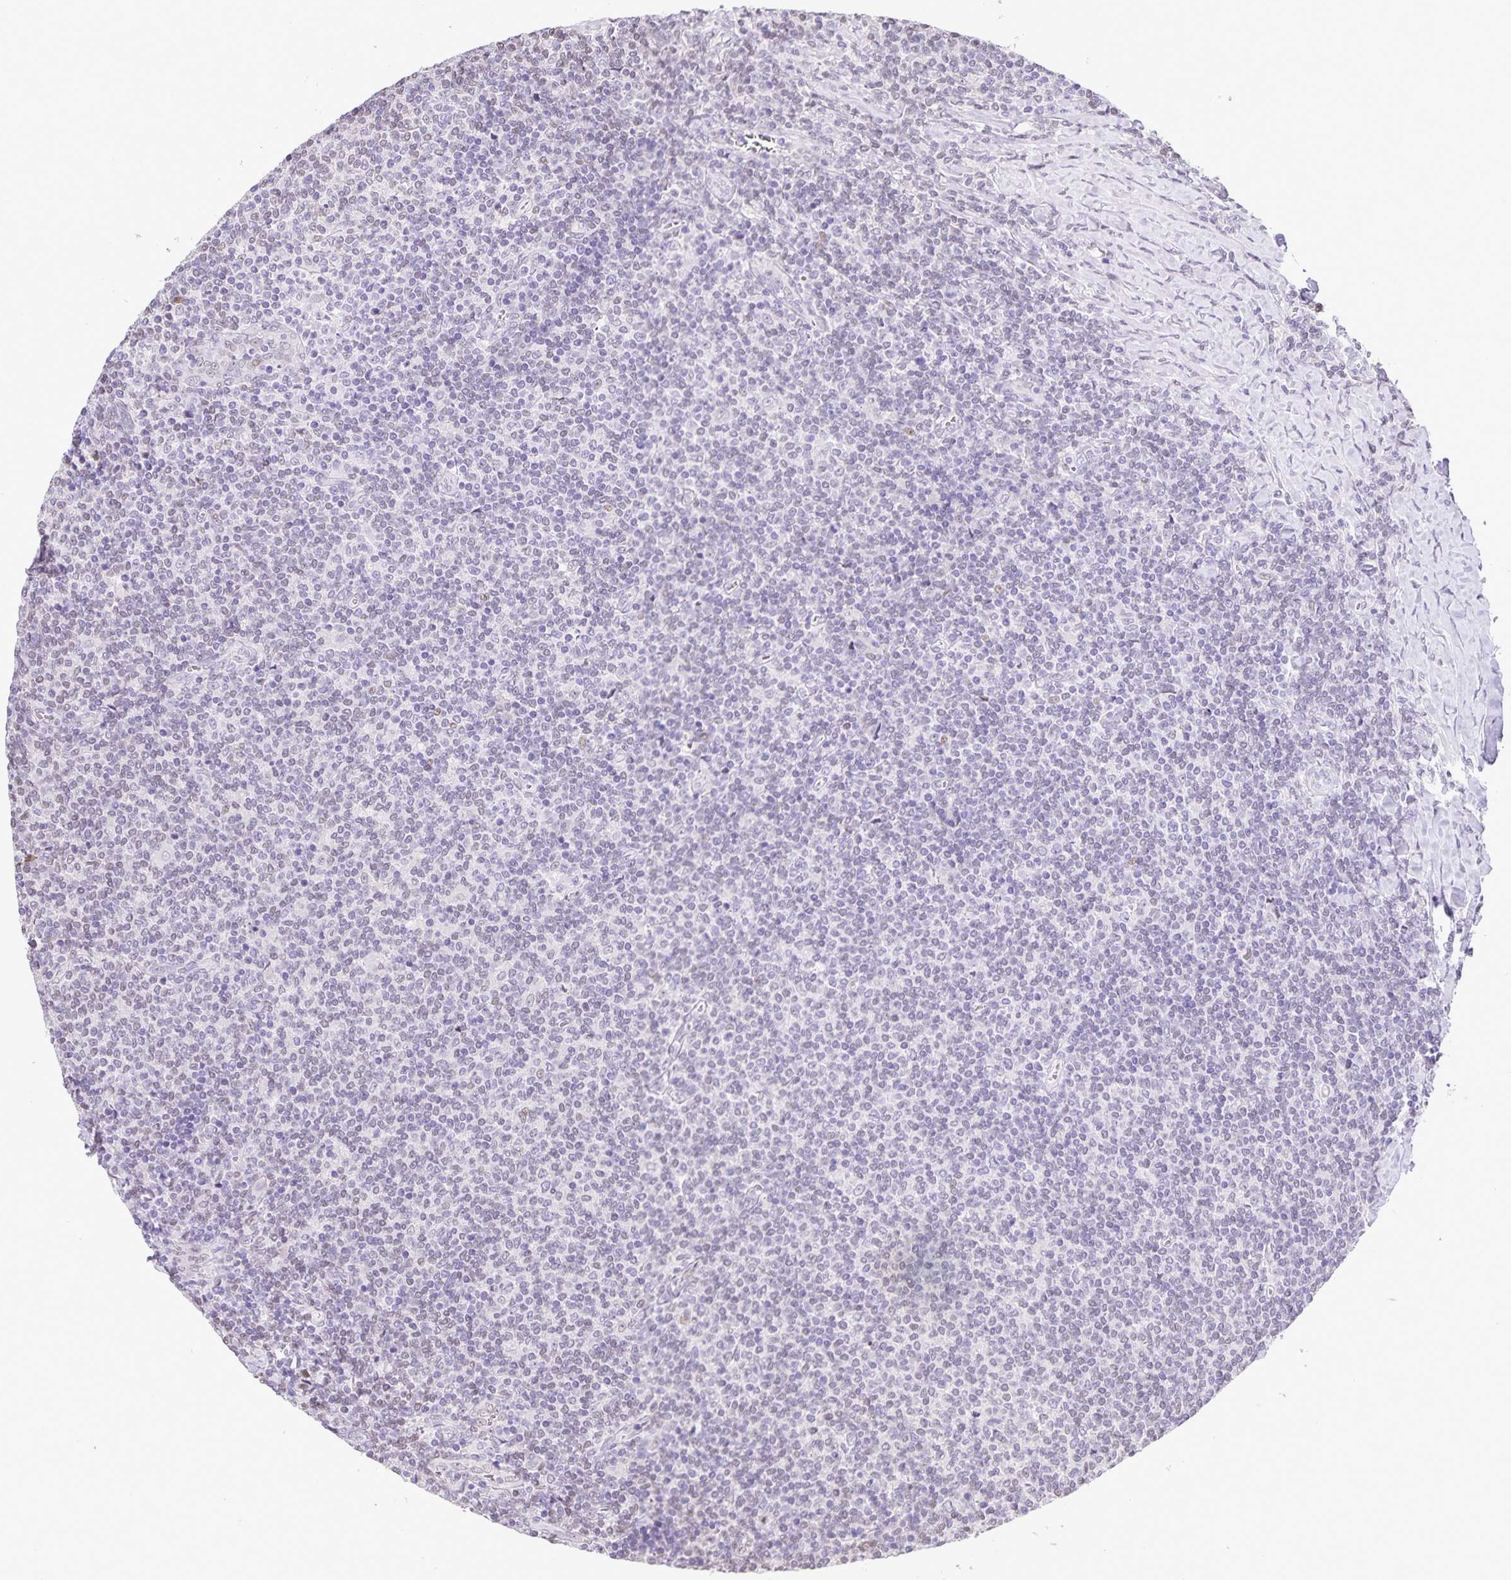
{"staining": {"intensity": "negative", "quantity": "none", "location": "none"}, "tissue": "lymphoma", "cell_type": "Tumor cells", "image_type": "cancer", "snomed": [{"axis": "morphology", "description": "Malignant lymphoma, non-Hodgkin's type, Low grade"}, {"axis": "topography", "description": "Lymph node"}], "caption": "A photomicrograph of lymphoma stained for a protein displays no brown staining in tumor cells.", "gene": "ONECUT2", "patient": {"sex": "male", "age": 52}}